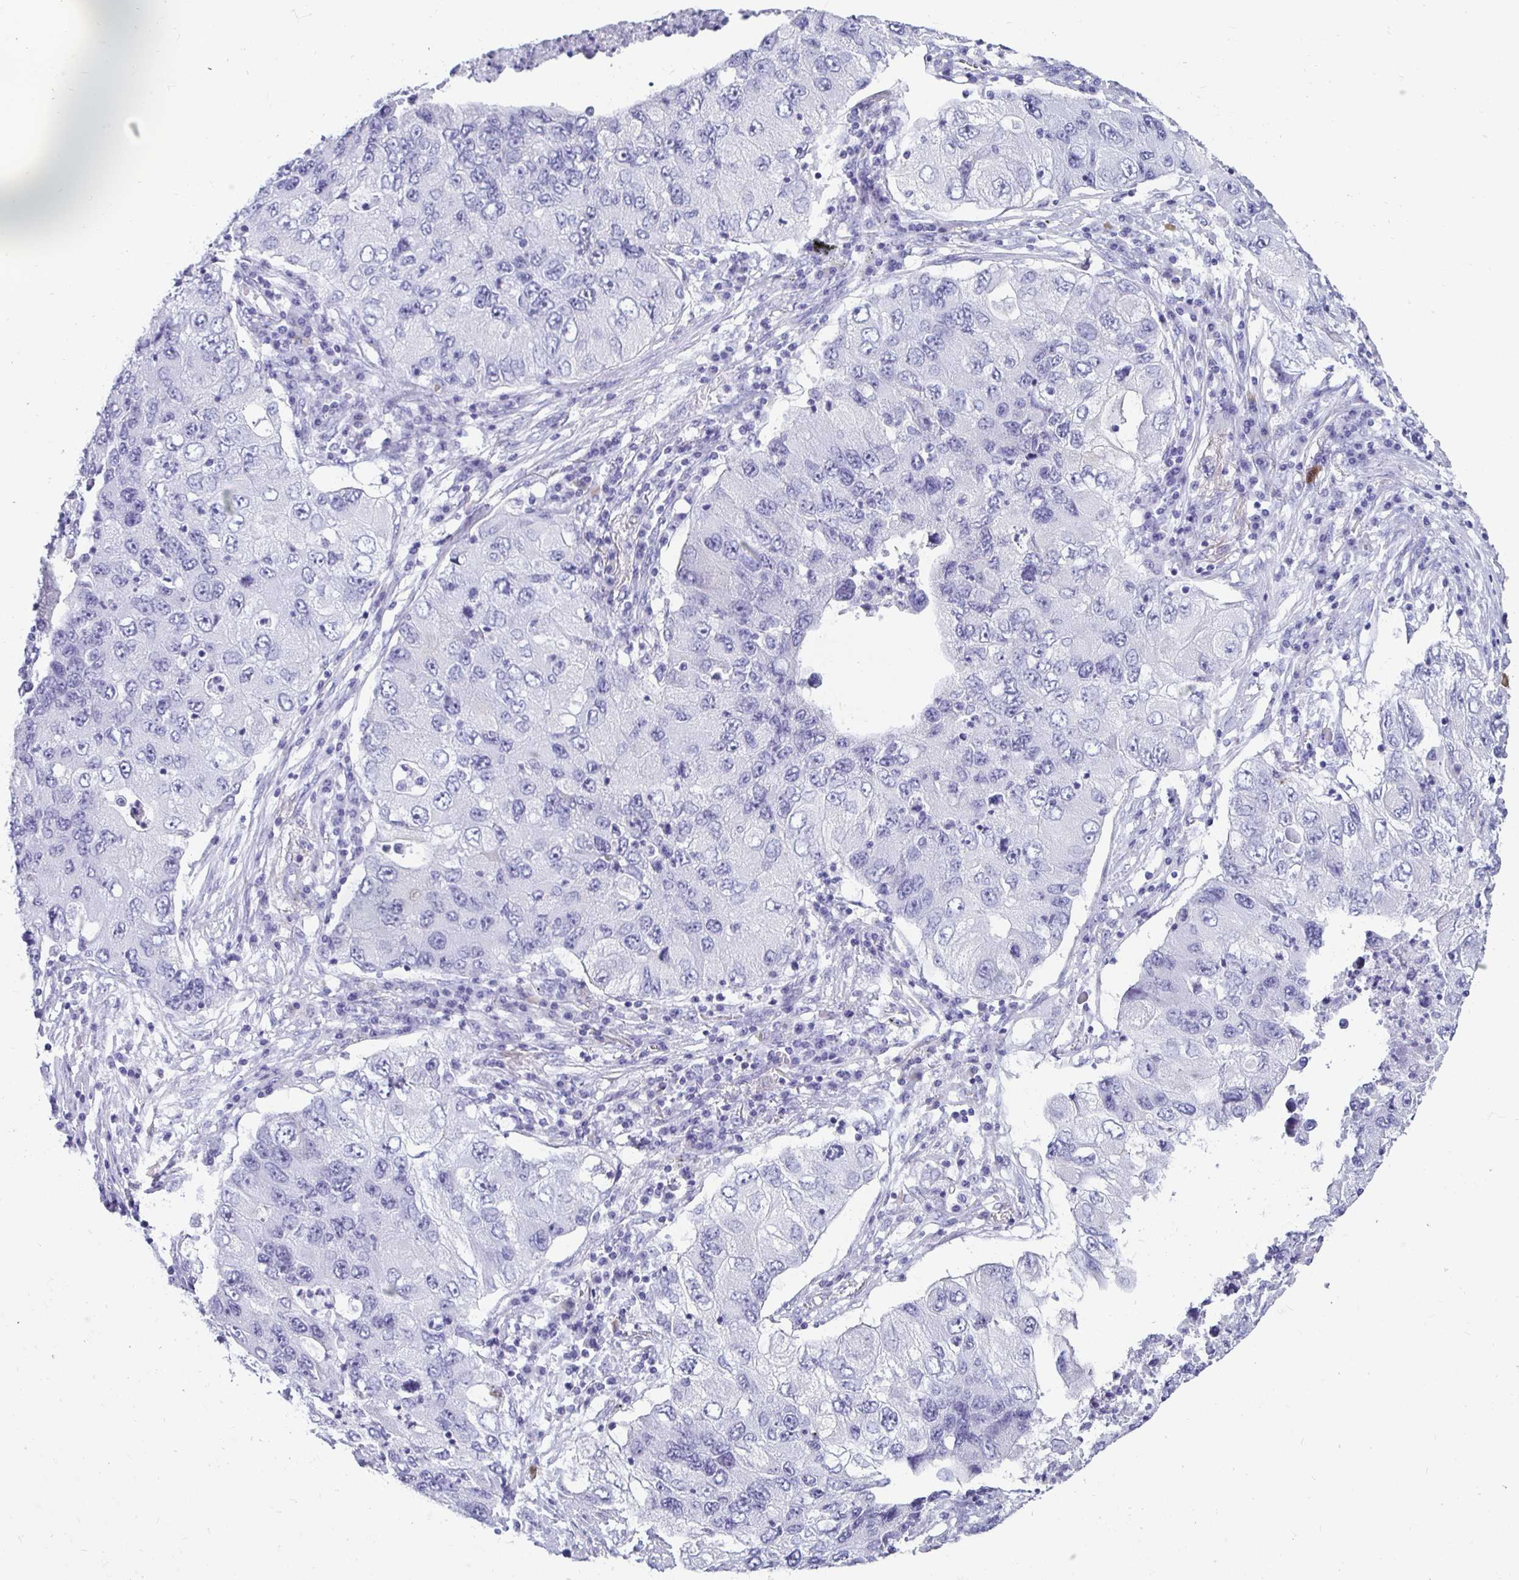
{"staining": {"intensity": "negative", "quantity": "none", "location": "none"}, "tissue": "lung cancer", "cell_type": "Tumor cells", "image_type": "cancer", "snomed": [{"axis": "morphology", "description": "Adenocarcinoma, NOS"}, {"axis": "morphology", "description": "Adenocarcinoma, metastatic, NOS"}, {"axis": "topography", "description": "Lymph node"}, {"axis": "topography", "description": "Lung"}], "caption": "Metastatic adenocarcinoma (lung) was stained to show a protein in brown. There is no significant staining in tumor cells. (Brightfield microscopy of DAB (3,3'-diaminobenzidine) immunohistochemistry at high magnification).", "gene": "CST6", "patient": {"sex": "female", "age": 54}}